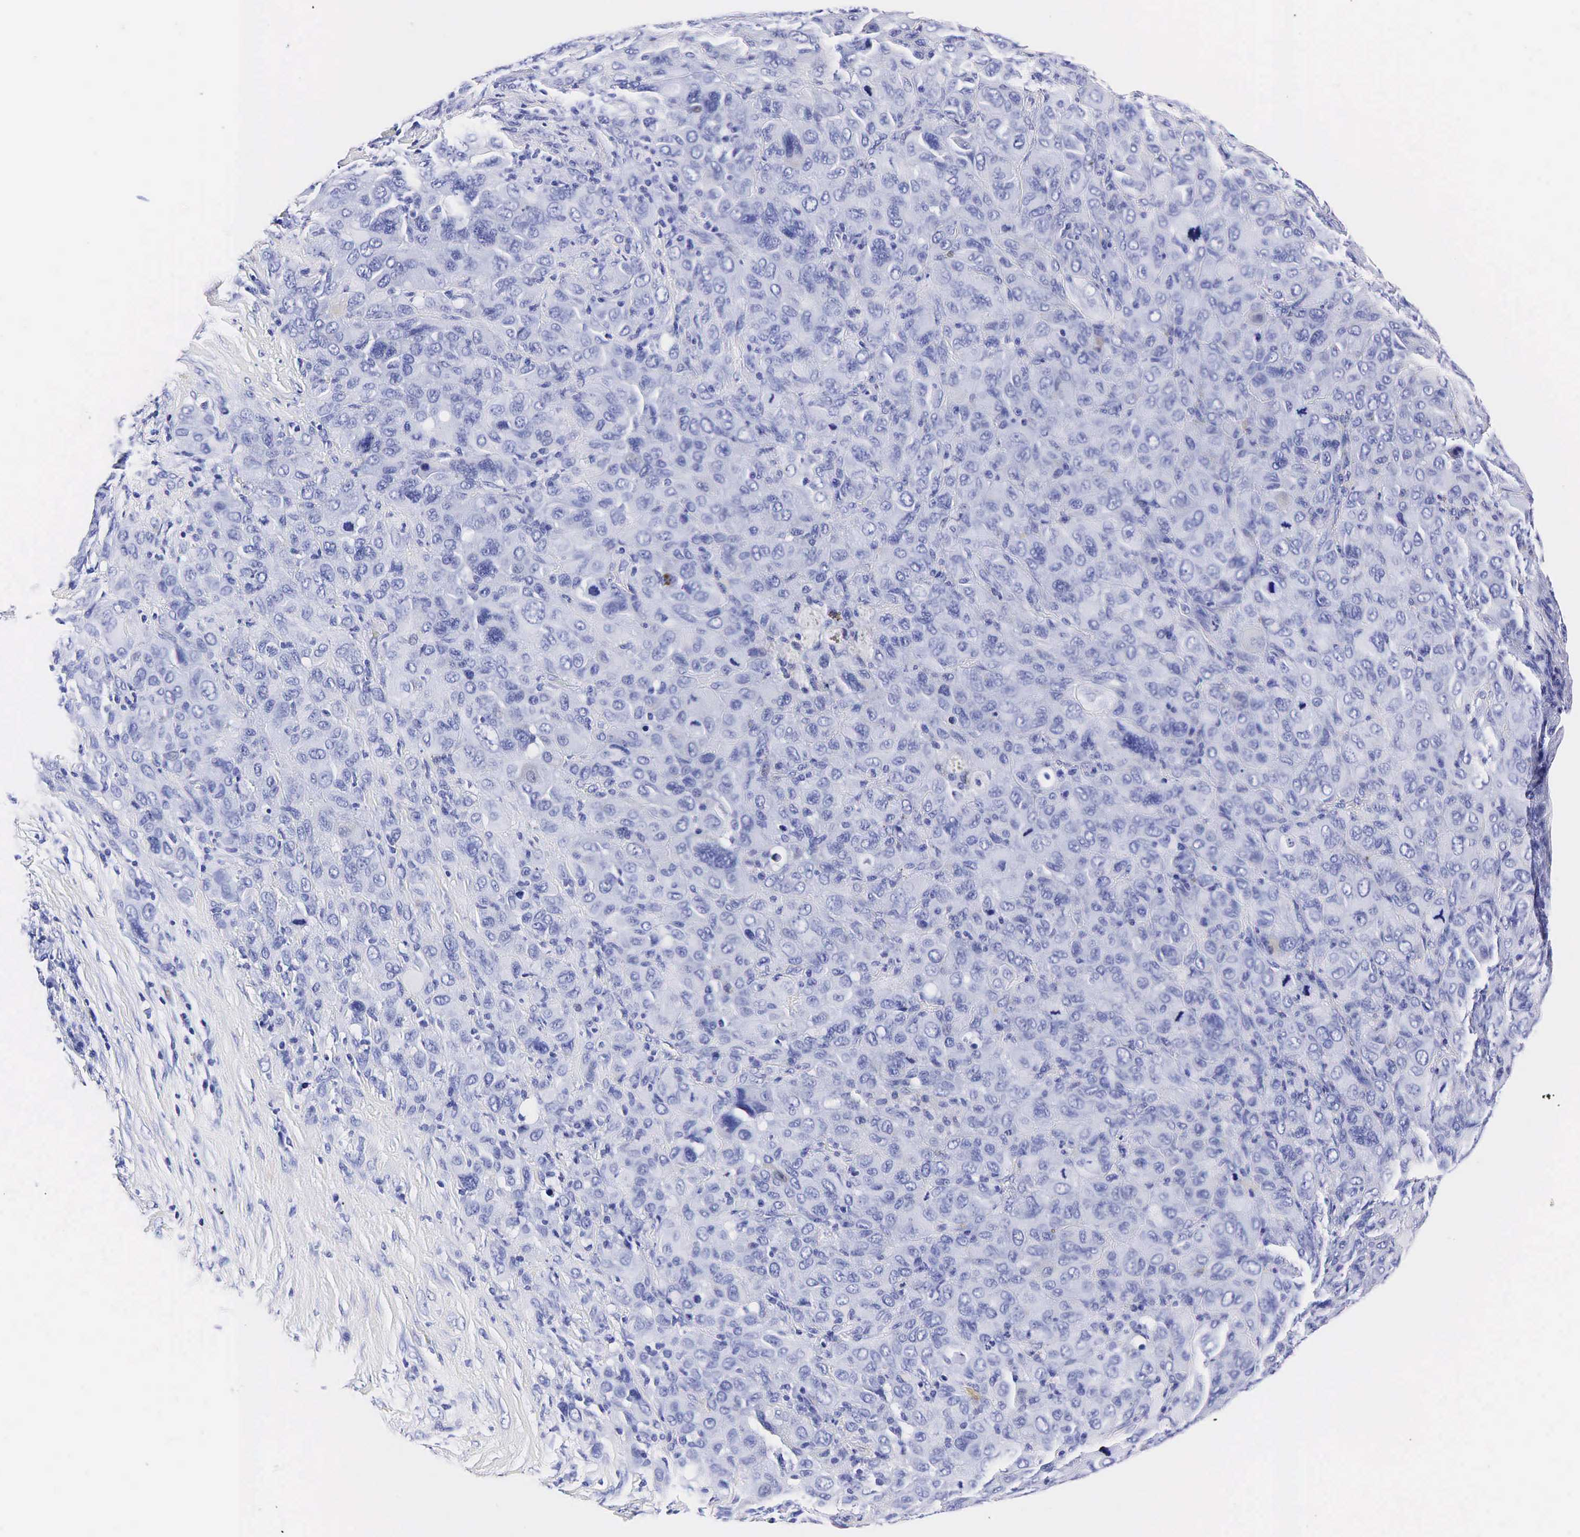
{"staining": {"intensity": "negative", "quantity": "none", "location": "none"}, "tissue": "melanoma", "cell_type": "Tumor cells", "image_type": "cancer", "snomed": [{"axis": "morphology", "description": "Malignant melanoma, Metastatic site"}, {"axis": "topography", "description": "Skin"}], "caption": "Human melanoma stained for a protein using immunohistochemistry reveals no positivity in tumor cells.", "gene": "KLK3", "patient": {"sex": "male", "age": 32}}